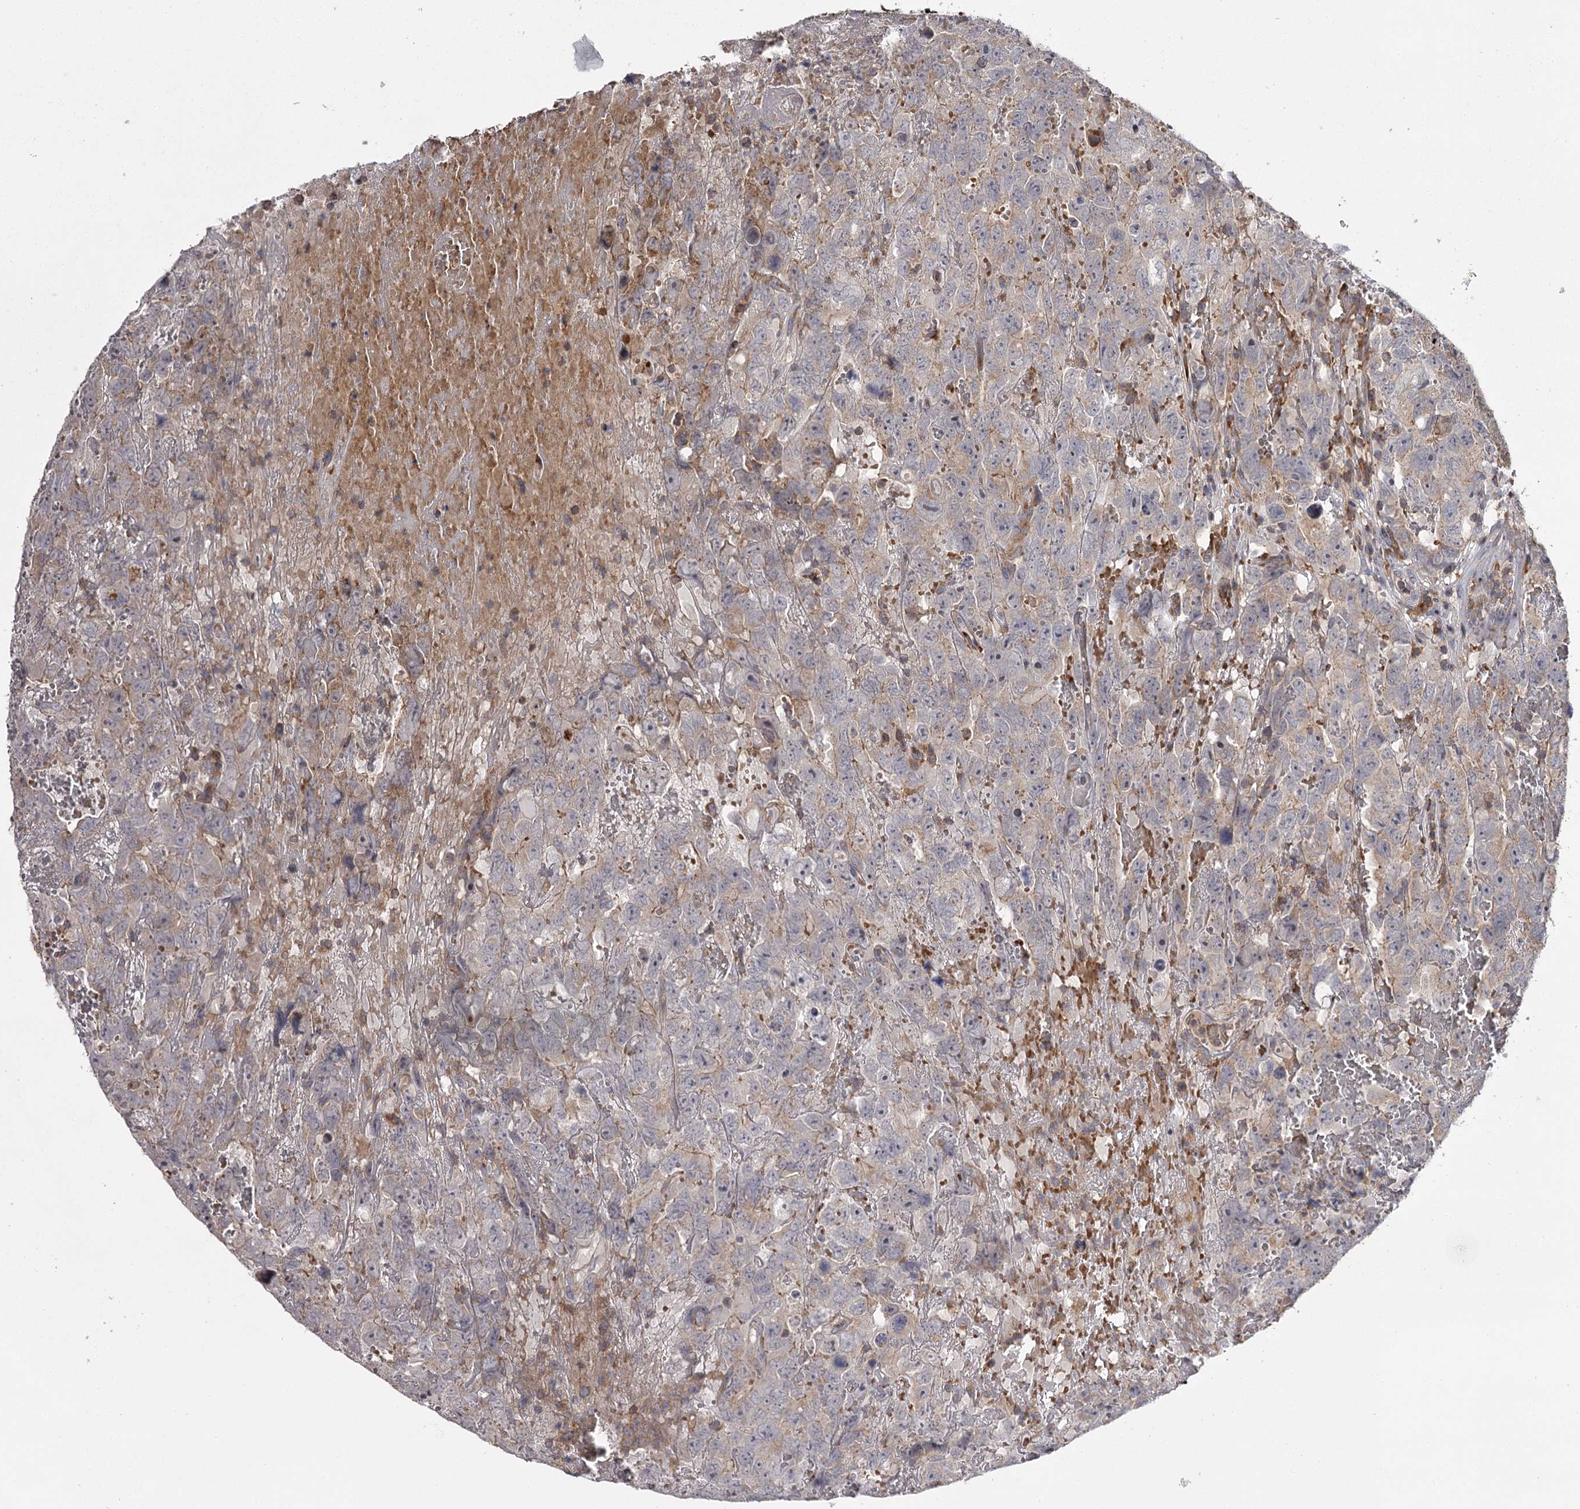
{"staining": {"intensity": "weak", "quantity": "<25%", "location": "cytoplasmic/membranous"}, "tissue": "testis cancer", "cell_type": "Tumor cells", "image_type": "cancer", "snomed": [{"axis": "morphology", "description": "Carcinoma, Embryonal, NOS"}, {"axis": "topography", "description": "Testis"}], "caption": "Protein analysis of testis embryonal carcinoma displays no significant staining in tumor cells.", "gene": "RASSF6", "patient": {"sex": "male", "age": 45}}